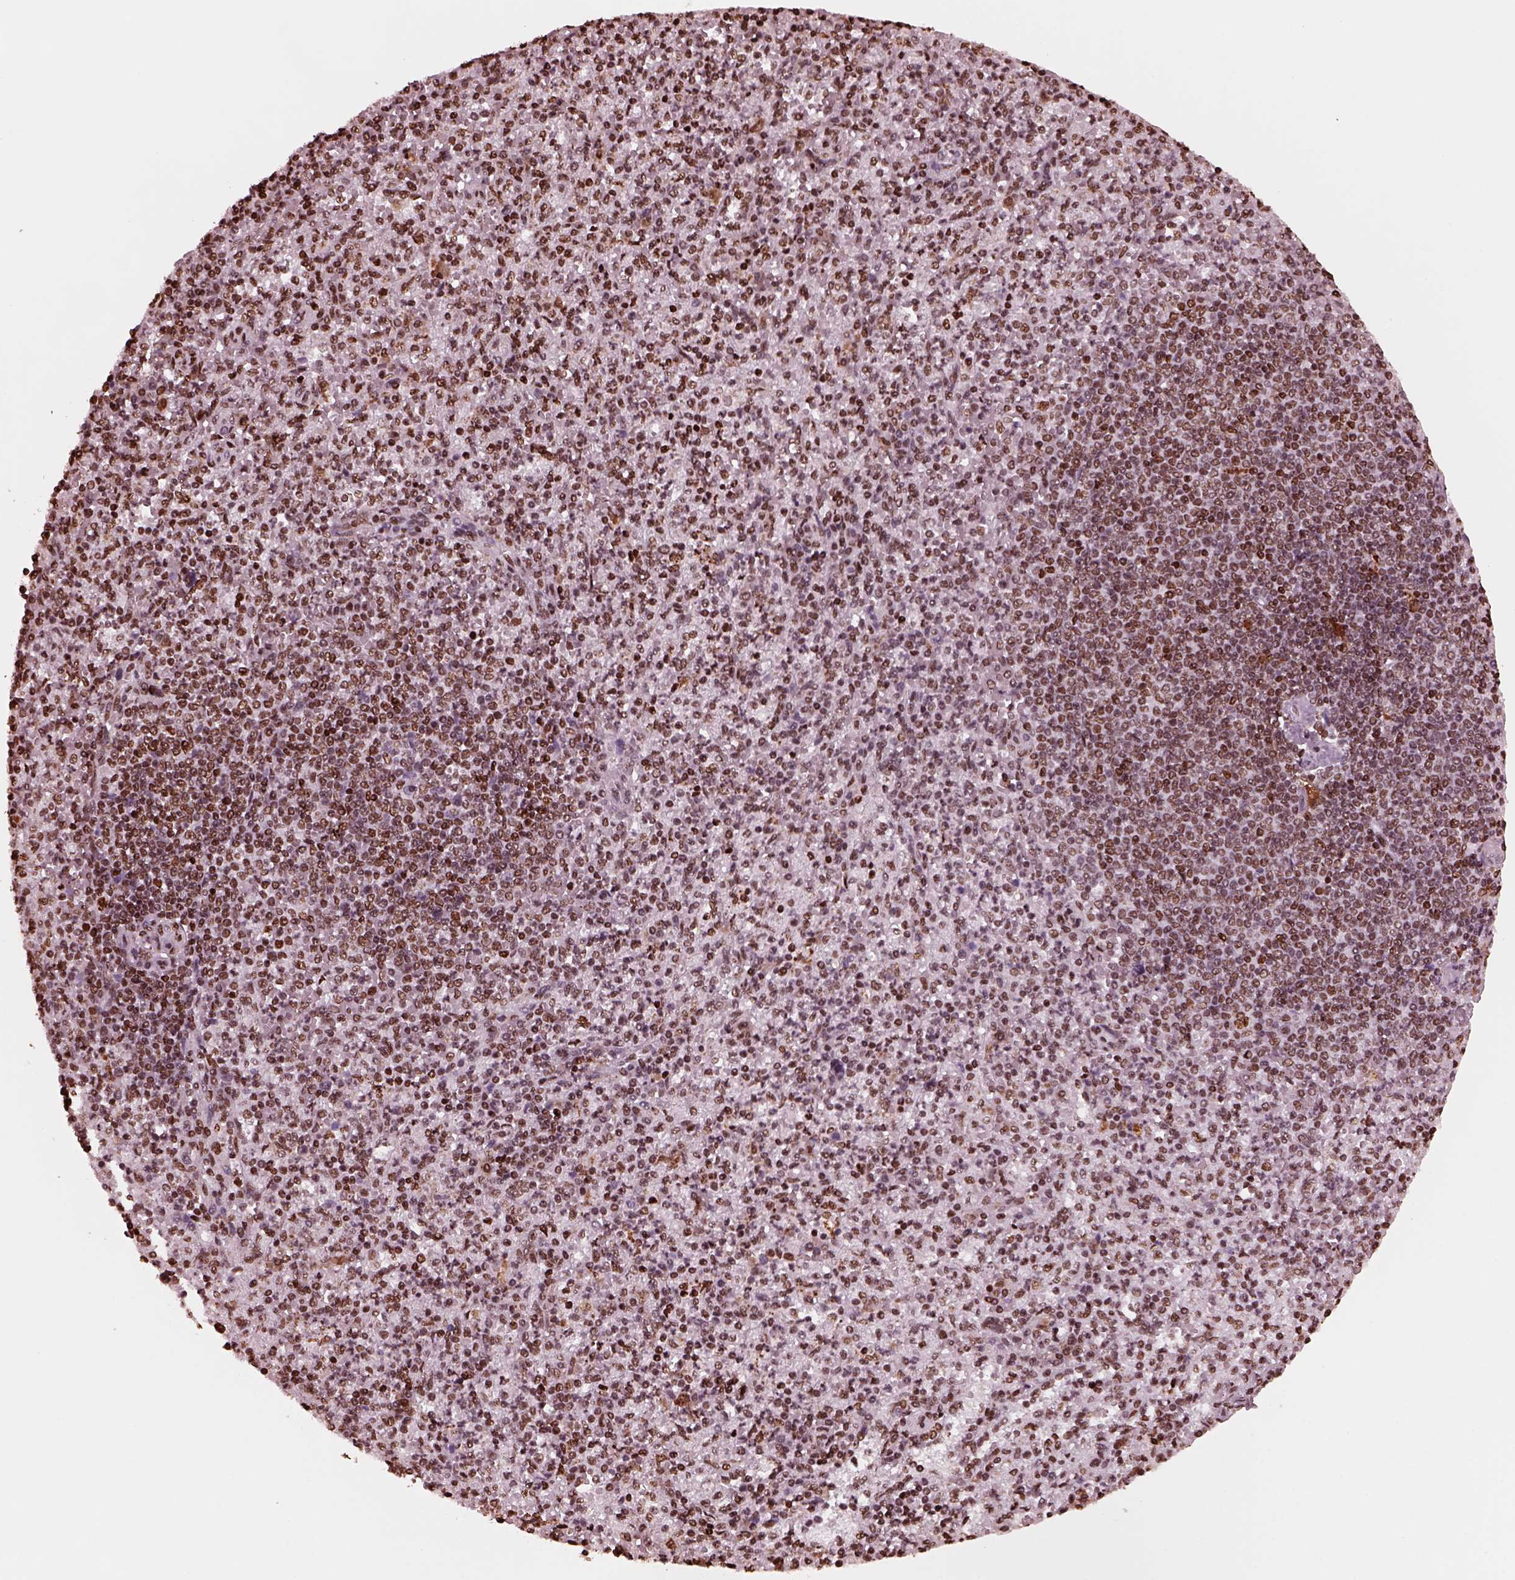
{"staining": {"intensity": "moderate", "quantity": "25%-75%", "location": "nuclear"}, "tissue": "spleen", "cell_type": "Cells in red pulp", "image_type": "normal", "snomed": [{"axis": "morphology", "description": "Normal tissue, NOS"}, {"axis": "topography", "description": "Spleen"}], "caption": "Cells in red pulp display moderate nuclear positivity in about 25%-75% of cells in normal spleen.", "gene": "NSD1", "patient": {"sex": "female", "age": 74}}